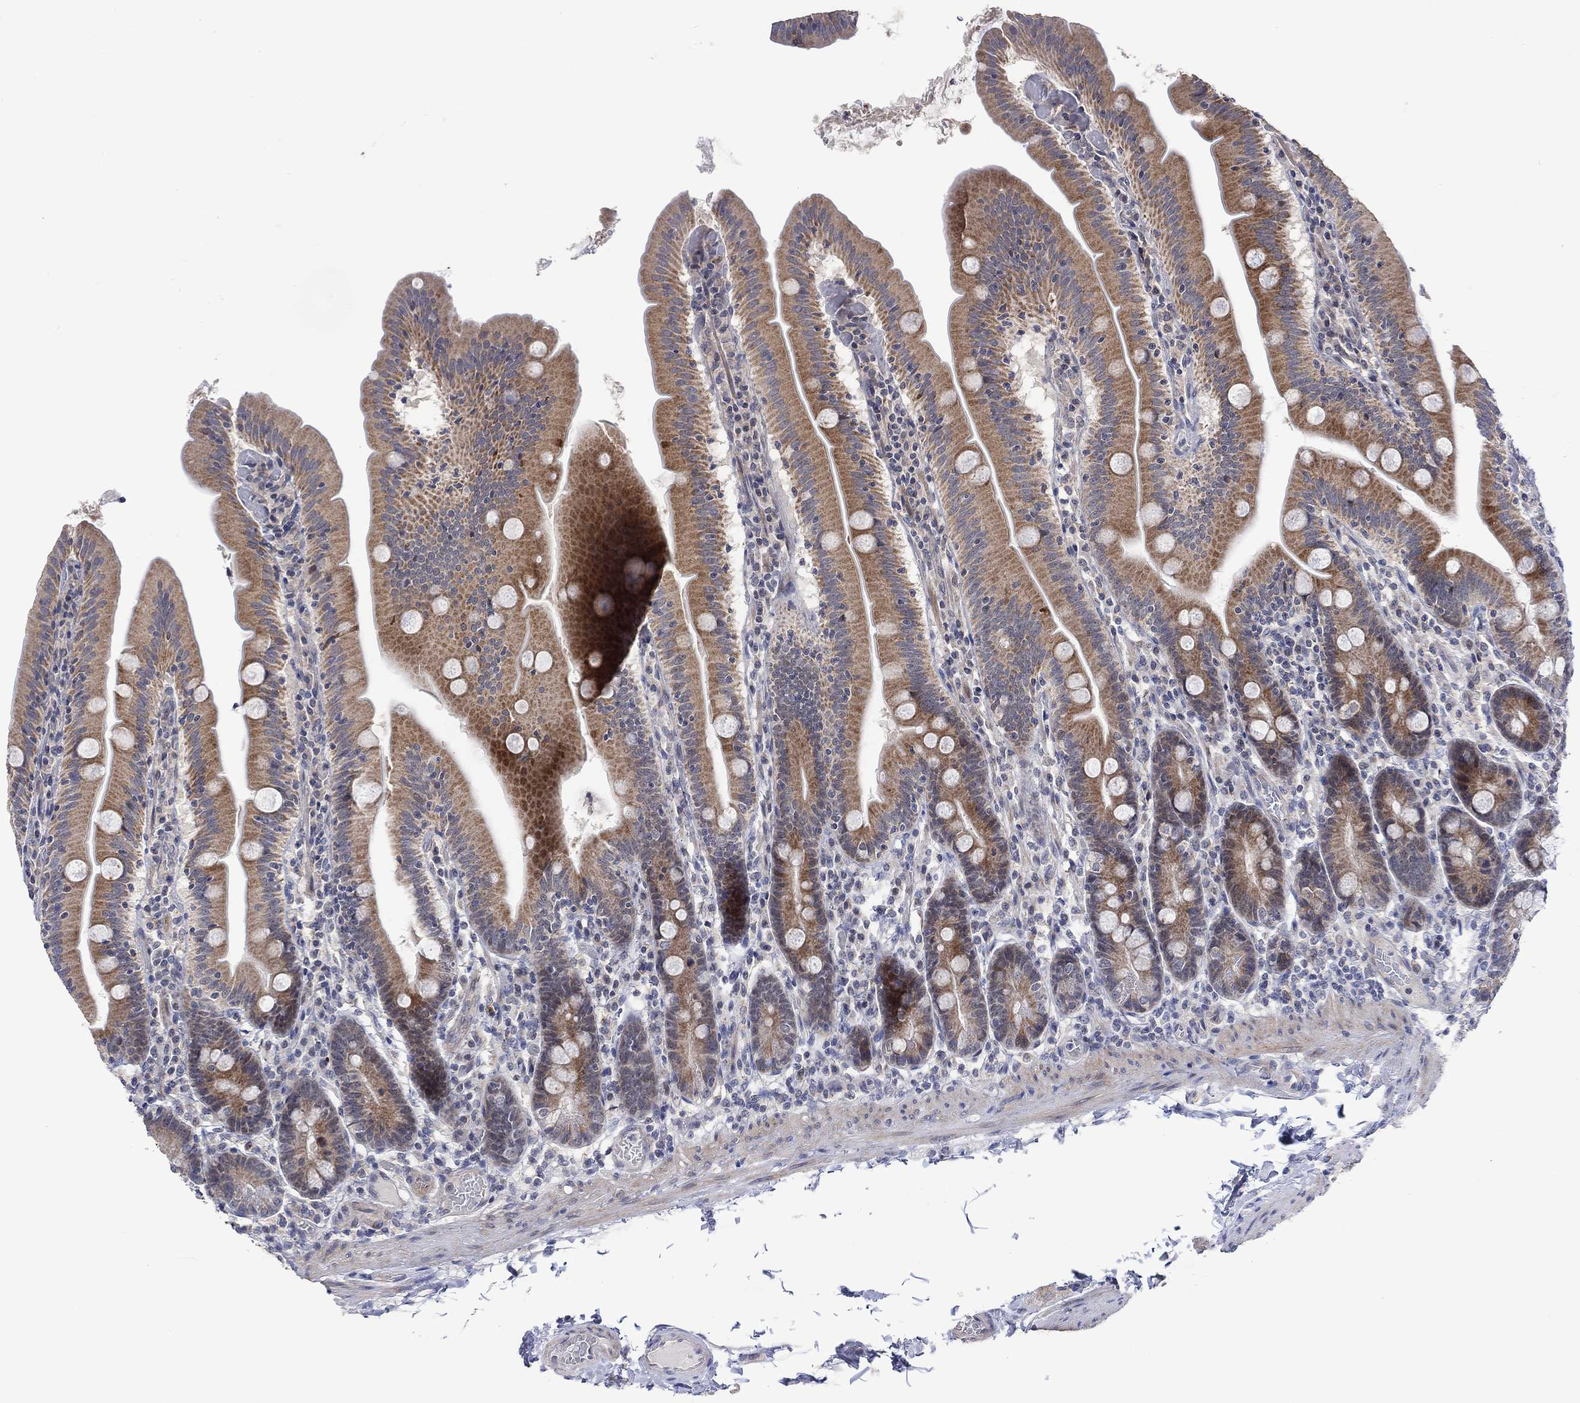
{"staining": {"intensity": "moderate", "quantity": ">75%", "location": "cytoplasmic/membranous"}, "tissue": "small intestine", "cell_type": "Glandular cells", "image_type": "normal", "snomed": [{"axis": "morphology", "description": "Normal tissue, NOS"}, {"axis": "topography", "description": "Small intestine"}], "caption": "Protein analysis of benign small intestine demonstrates moderate cytoplasmic/membranous expression in approximately >75% of glandular cells.", "gene": "SLC48A1", "patient": {"sex": "male", "age": 37}}